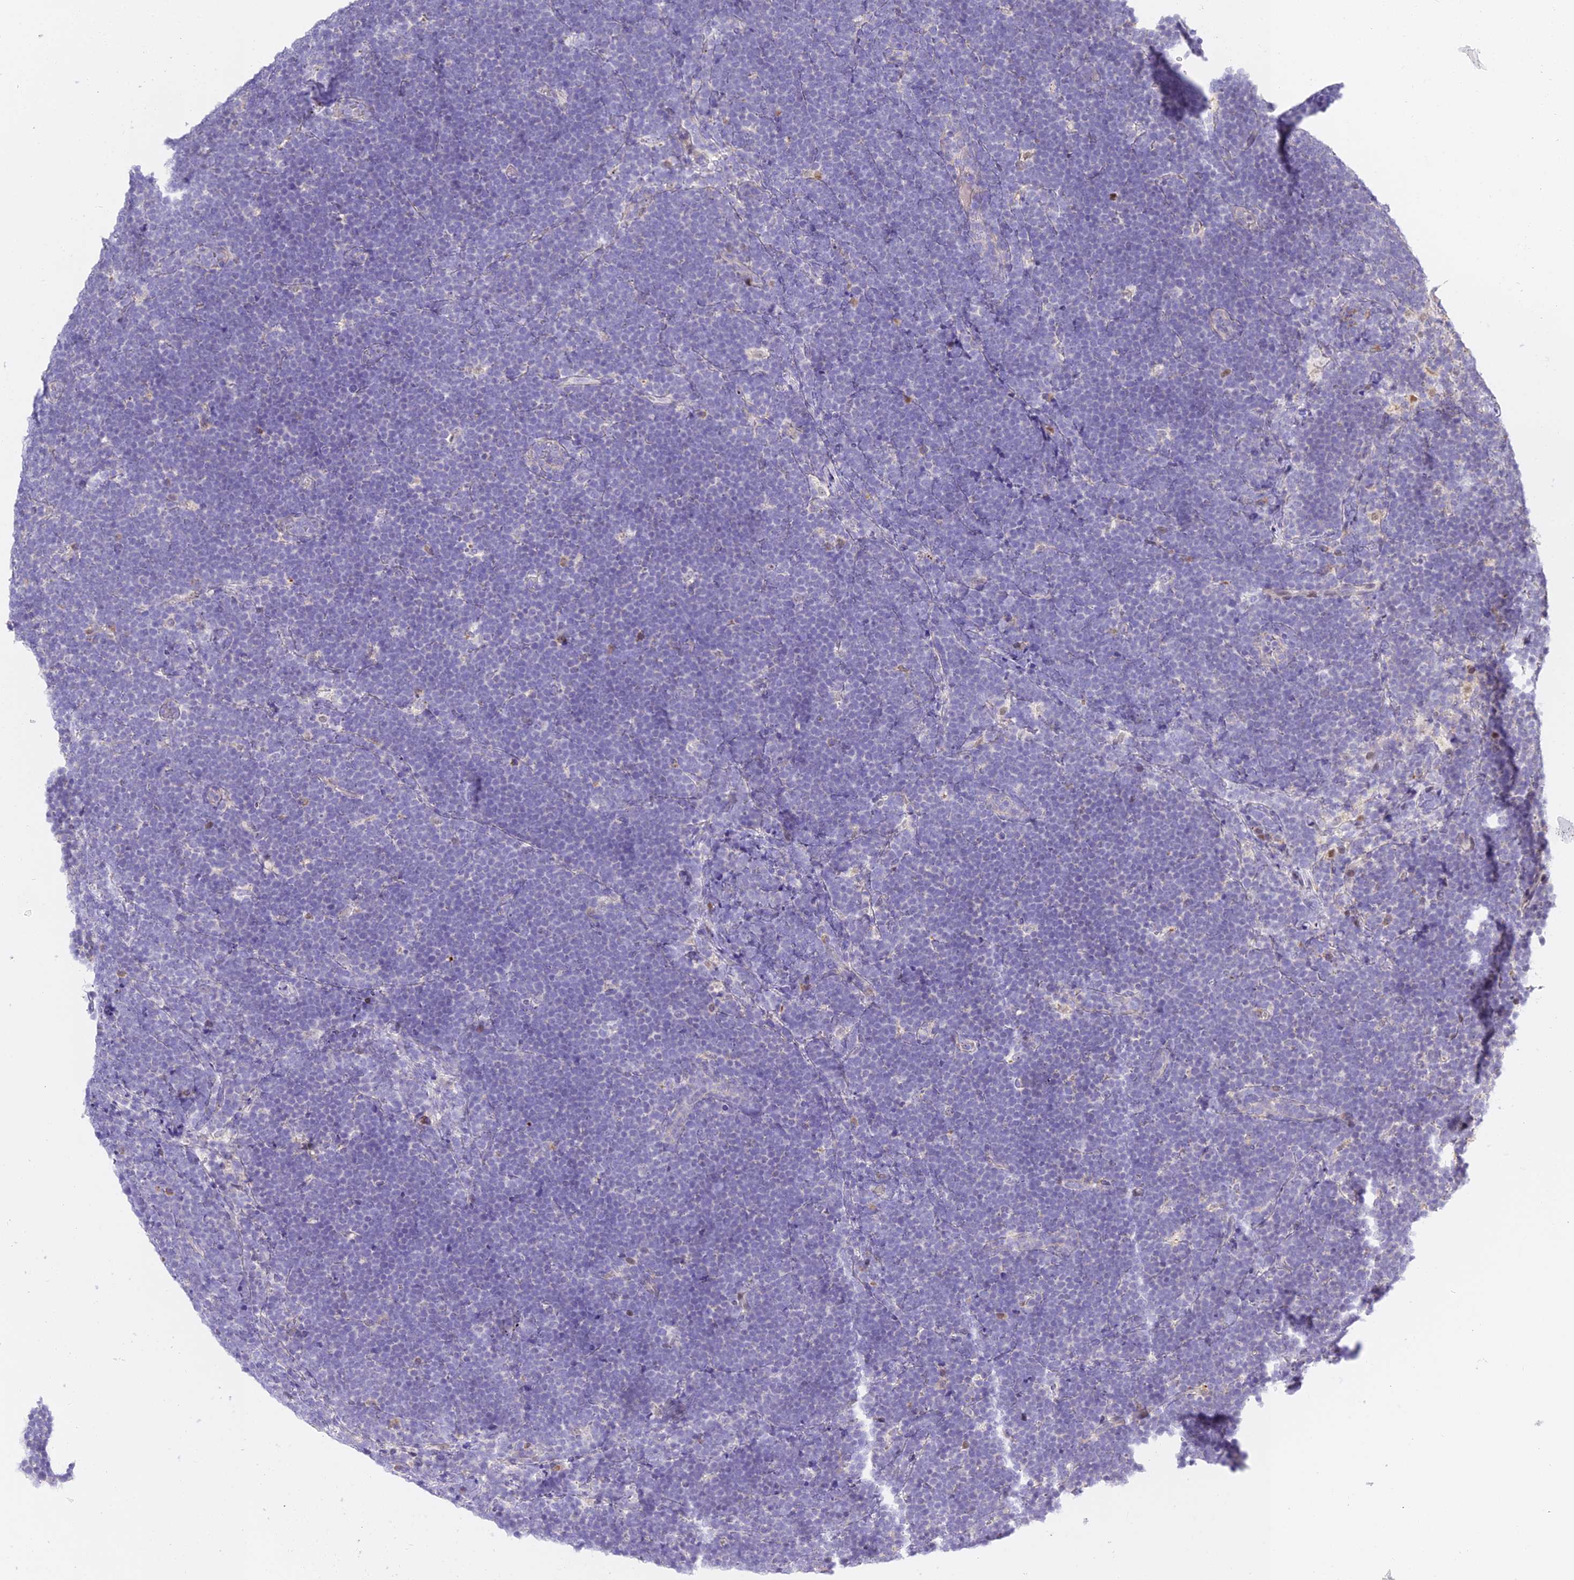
{"staining": {"intensity": "negative", "quantity": "none", "location": "none"}, "tissue": "lymphoma", "cell_type": "Tumor cells", "image_type": "cancer", "snomed": [{"axis": "morphology", "description": "Malignant lymphoma, non-Hodgkin's type, High grade"}, {"axis": "topography", "description": "Lymph node"}], "caption": "DAB (3,3'-diaminobenzidine) immunohistochemical staining of lymphoma demonstrates no significant staining in tumor cells.", "gene": "SERP1", "patient": {"sex": "male", "age": 13}}